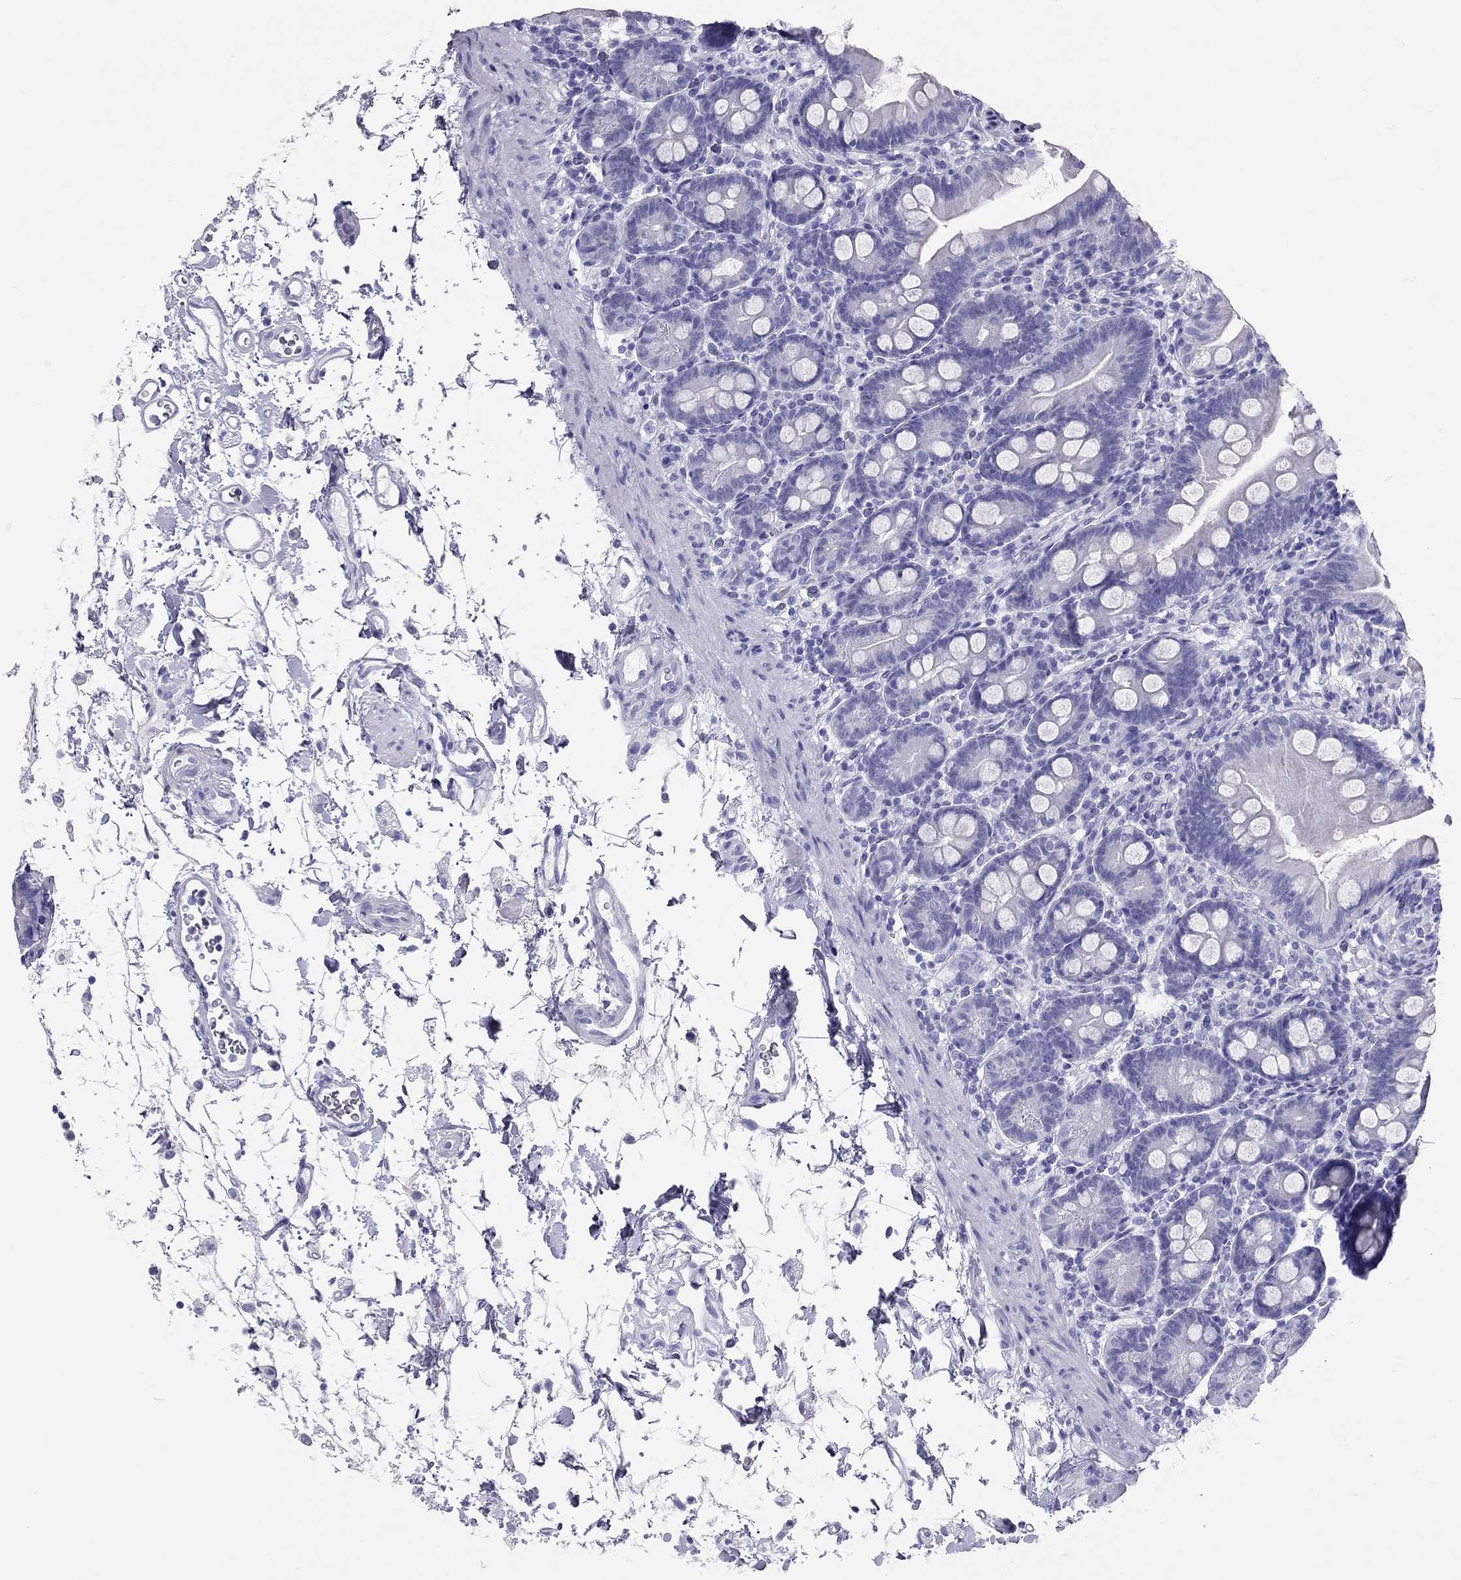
{"staining": {"intensity": "negative", "quantity": "none", "location": "none"}, "tissue": "small intestine", "cell_type": "Glandular cells", "image_type": "normal", "snomed": [{"axis": "morphology", "description": "Normal tissue, NOS"}, {"axis": "topography", "description": "Small intestine"}], "caption": "Glandular cells show no significant staining in normal small intestine.", "gene": "PSMB11", "patient": {"sex": "female", "age": 44}}